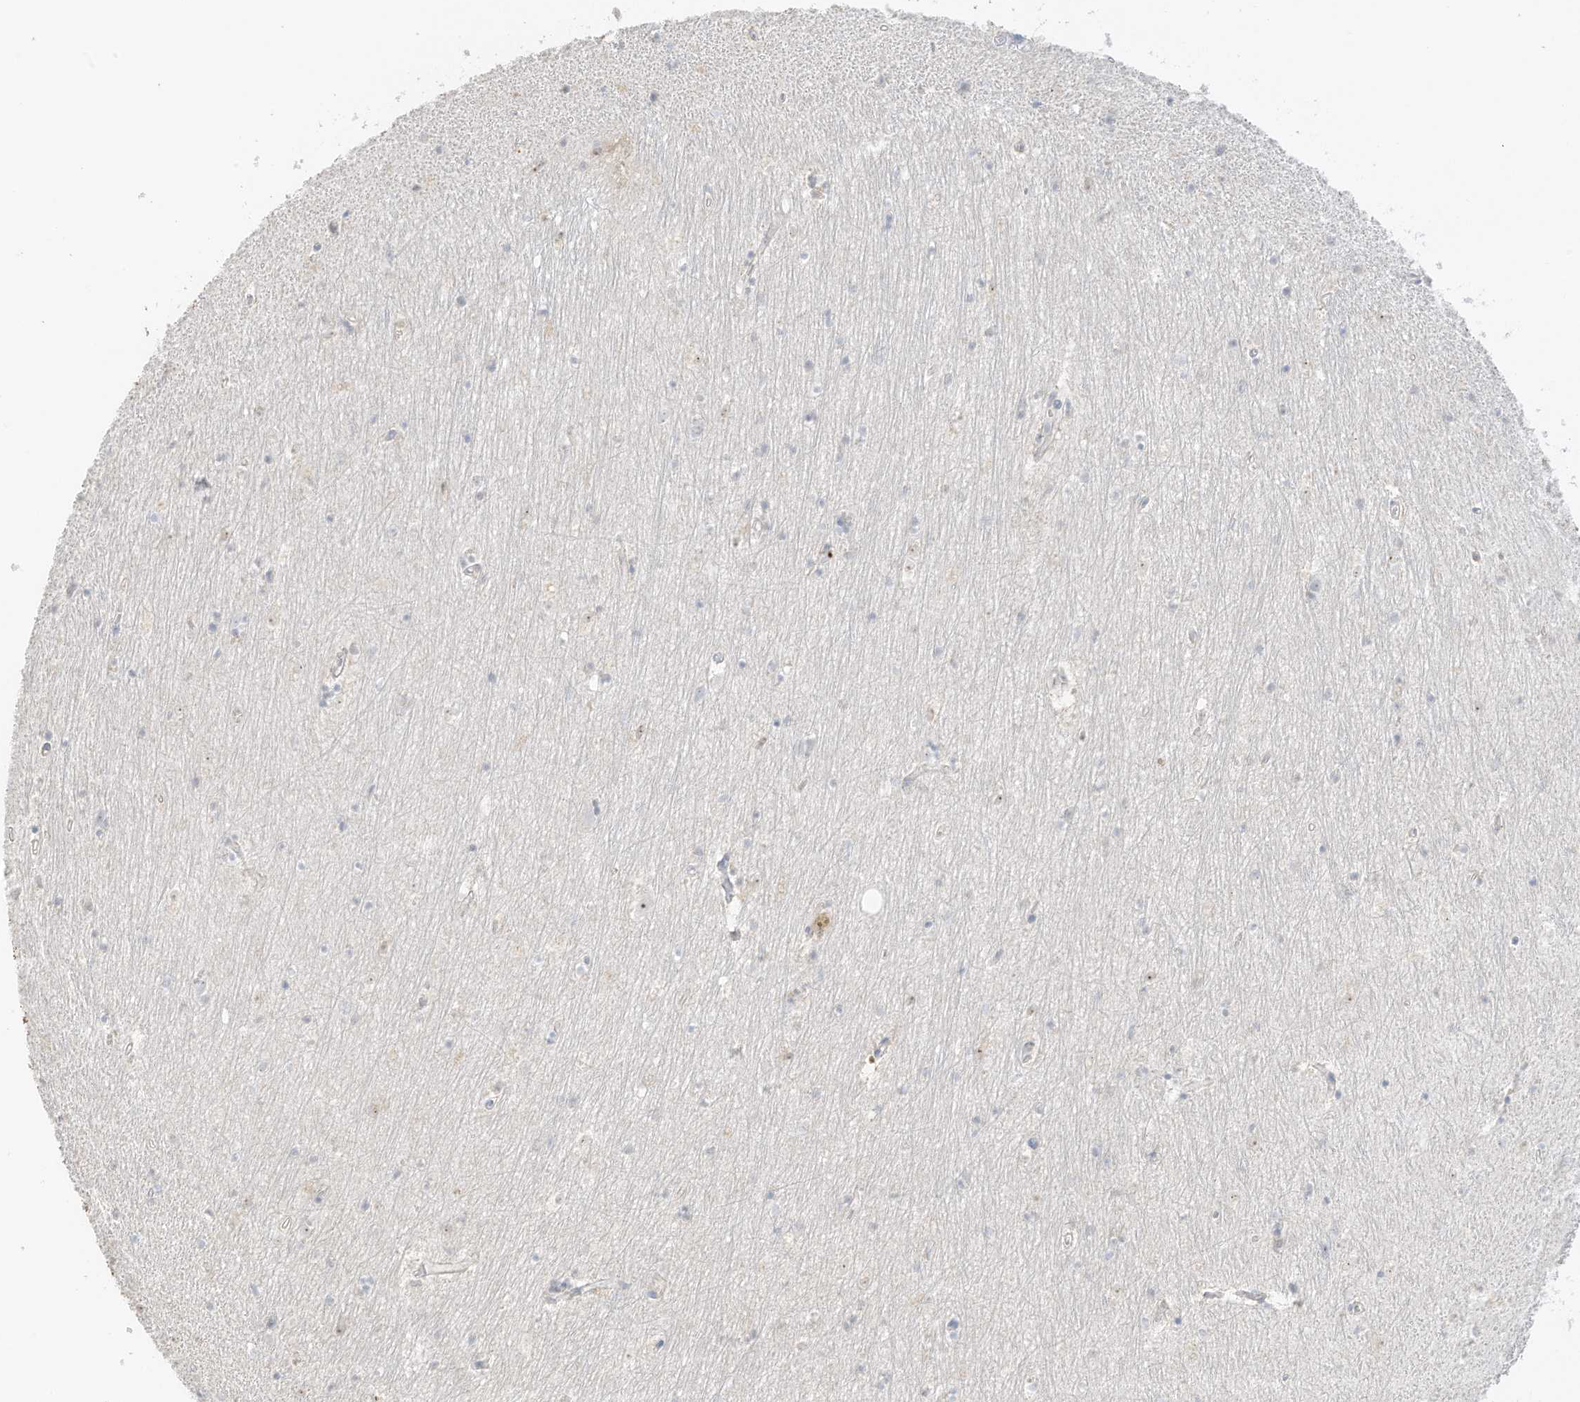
{"staining": {"intensity": "negative", "quantity": "none", "location": "none"}, "tissue": "hippocampus", "cell_type": "Glial cells", "image_type": "normal", "snomed": [{"axis": "morphology", "description": "Normal tissue, NOS"}, {"axis": "topography", "description": "Hippocampus"}], "caption": "Immunohistochemistry (IHC) photomicrograph of benign hippocampus: hippocampus stained with DAB (3,3'-diaminobenzidine) reveals no significant protein positivity in glial cells.", "gene": "ZBTB41", "patient": {"sex": "female", "age": 64}}